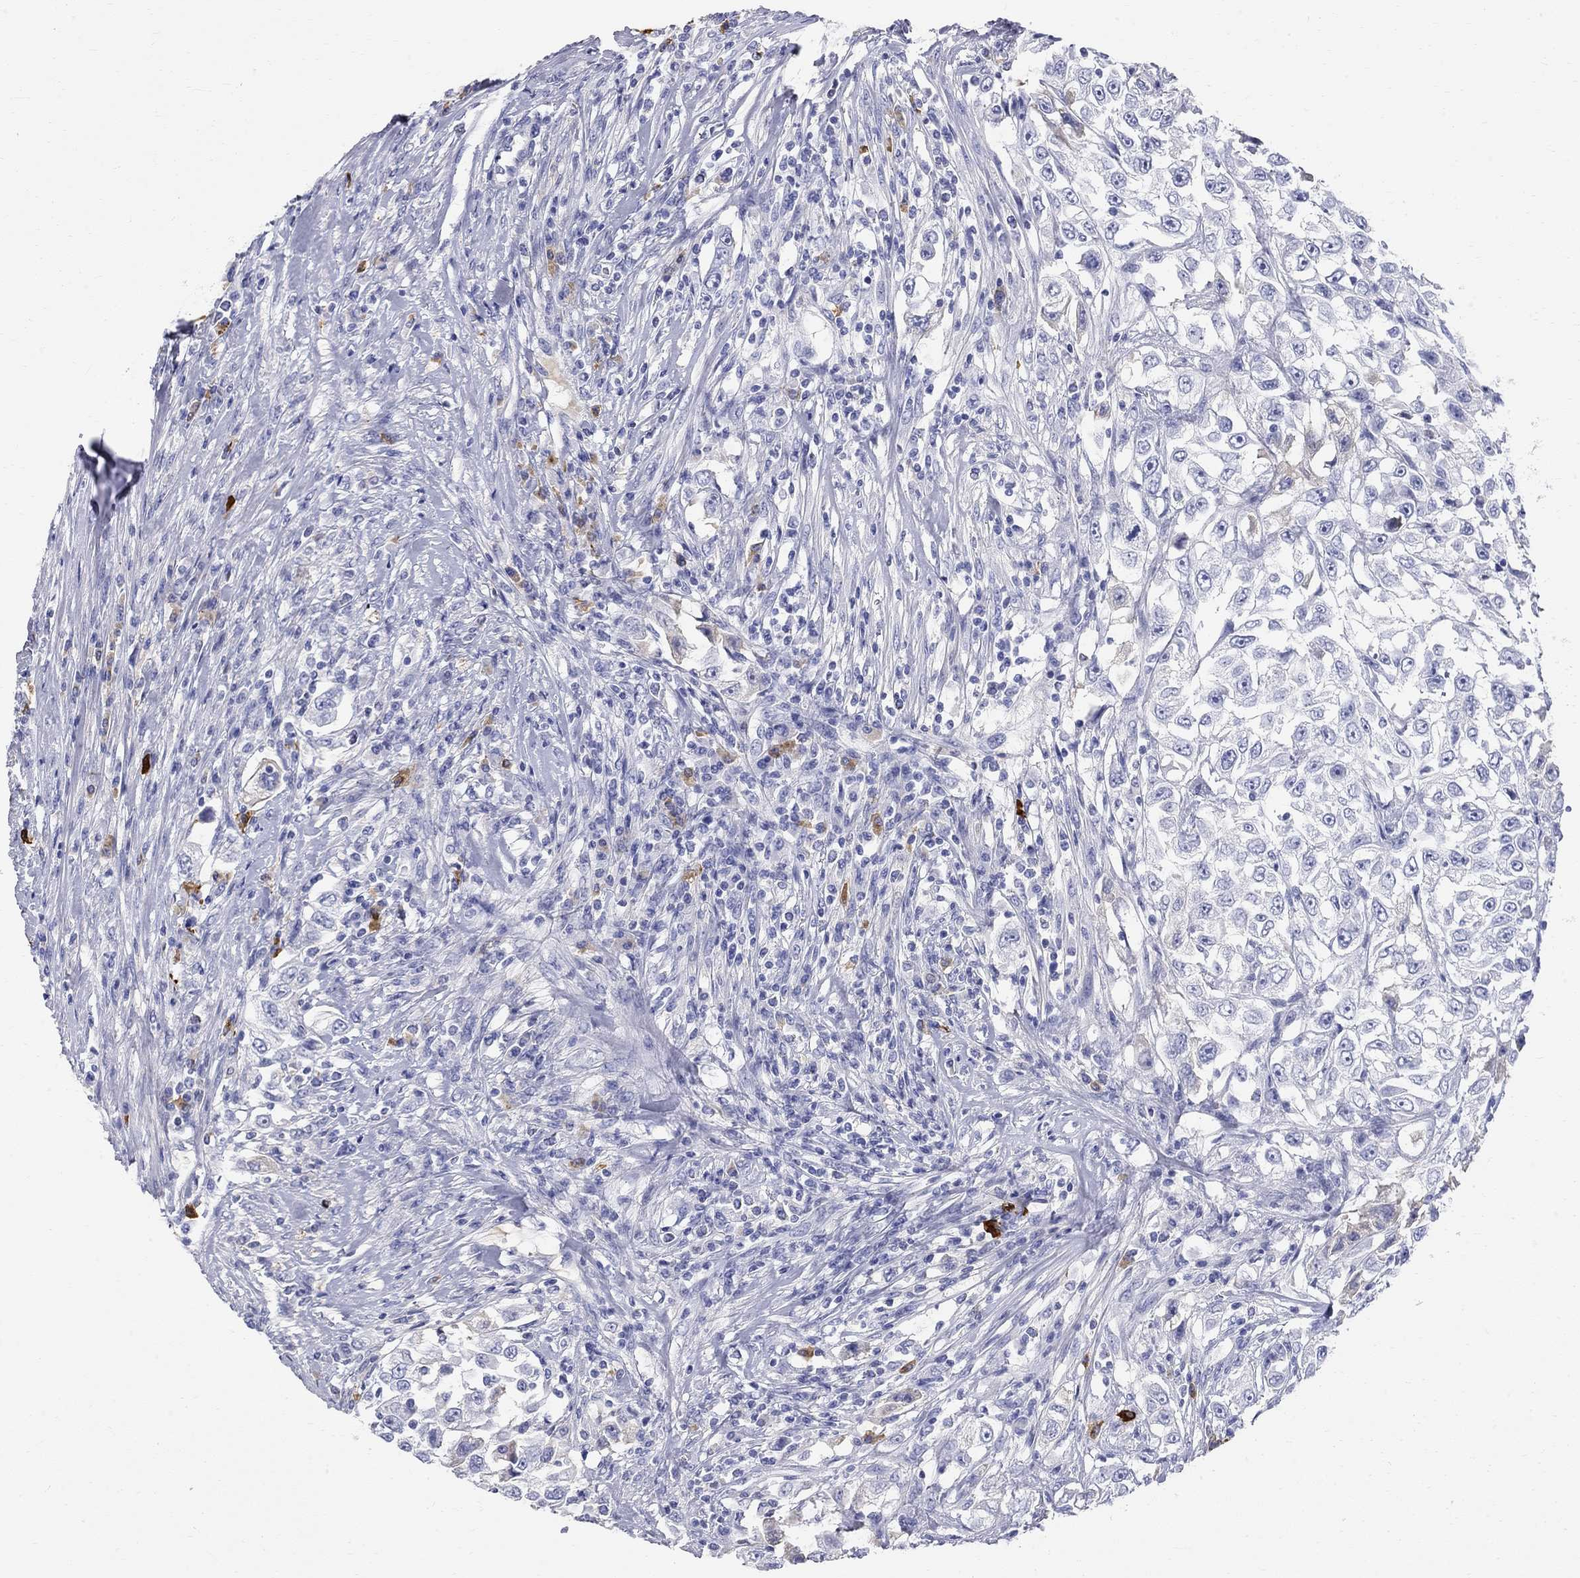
{"staining": {"intensity": "negative", "quantity": "none", "location": "none"}, "tissue": "urothelial cancer", "cell_type": "Tumor cells", "image_type": "cancer", "snomed": [{"axis": "morphology", "description": "Urothelial carcinoma, High grade"}, {"axis": "topography", "description": "Urinary bladder"}], "caption": "A high-resolution micrograph shows immunohistochemistry staining of urothelial cancer, which exhibits no significant staining in tumor cells.", "gene": "PHOX2B", "patient": {"sex": "female", "age": 56}}